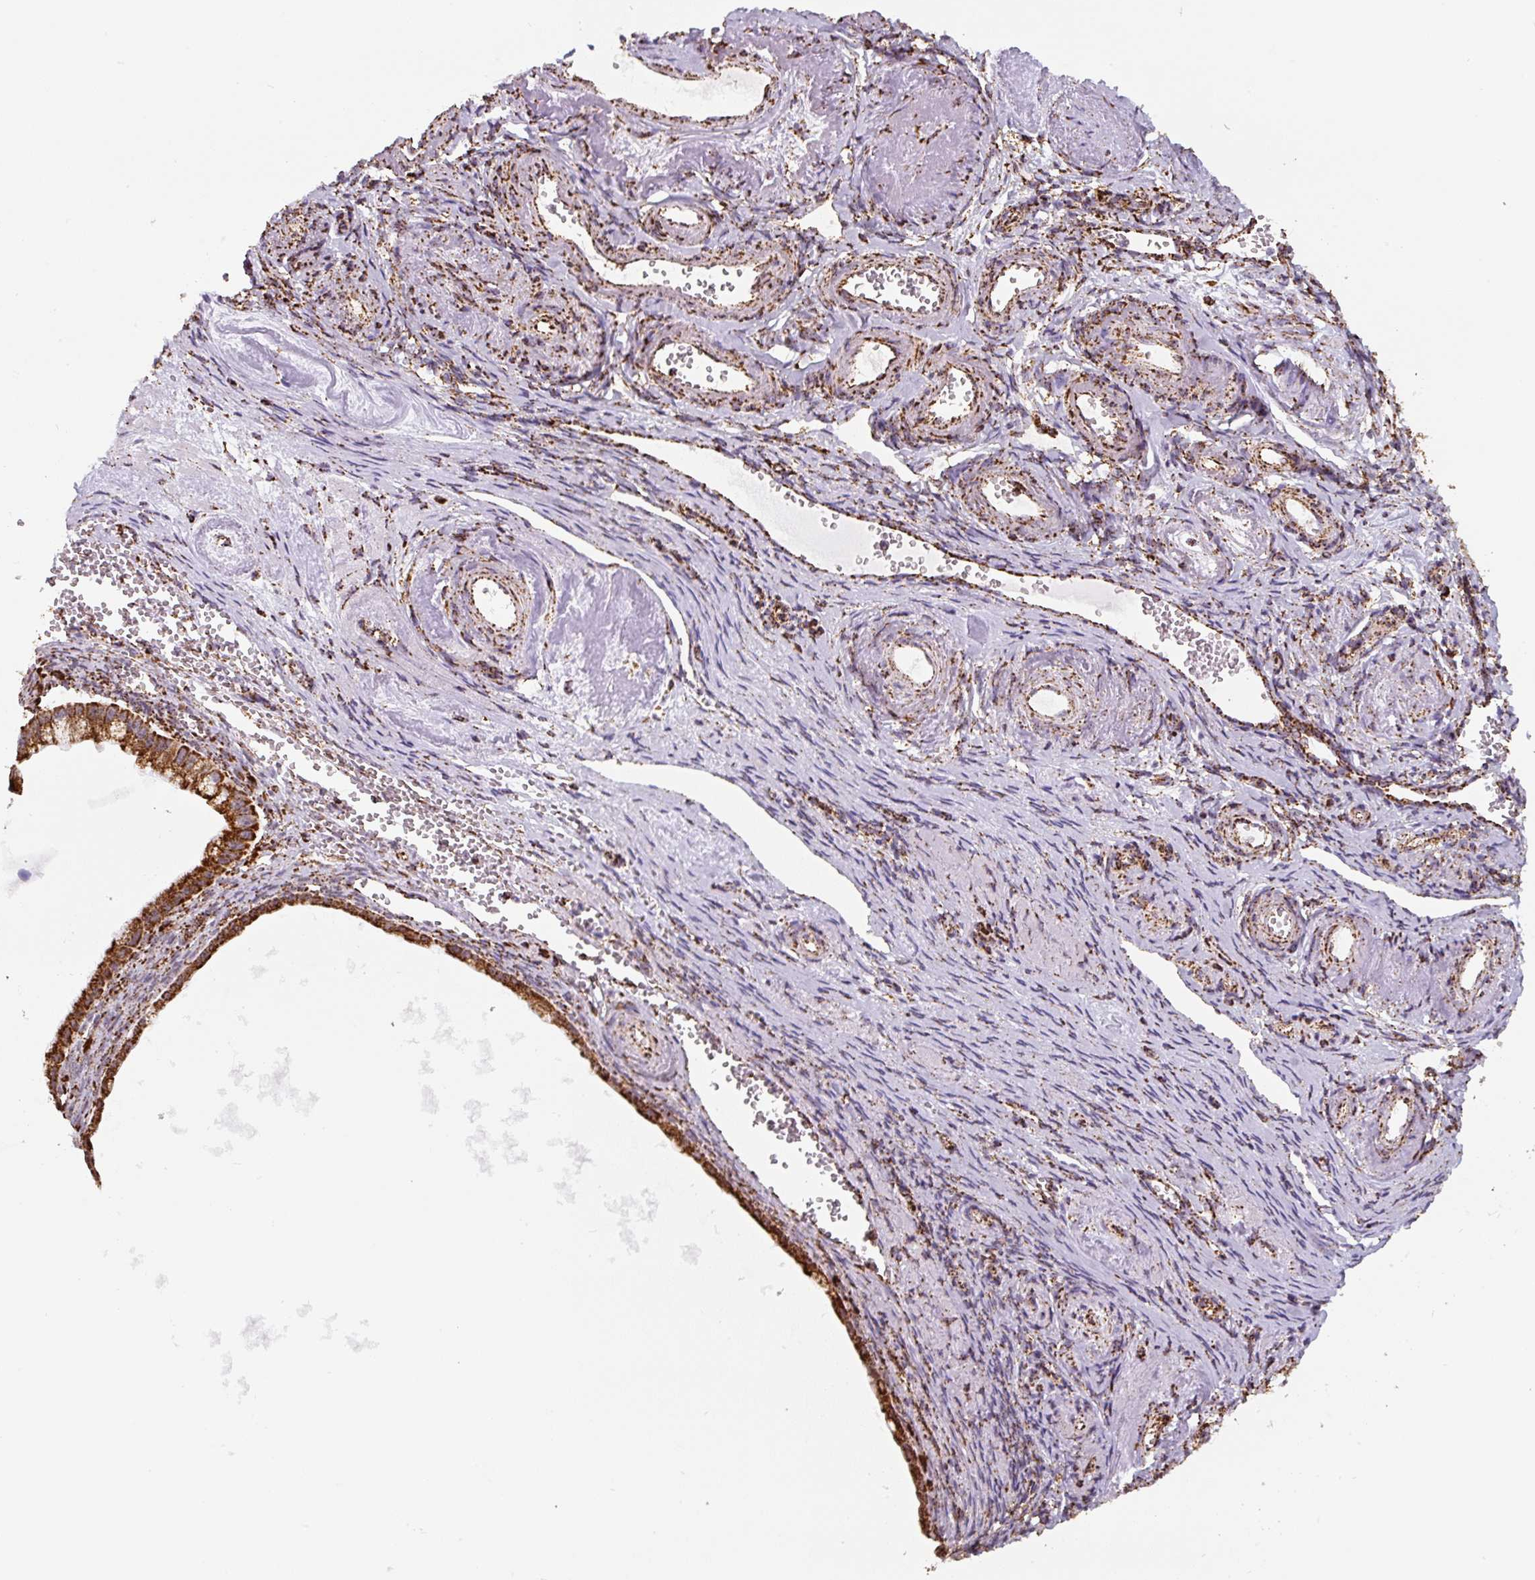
{"staining": {"intensity": "strong", "quantity": ">75%", "location": "cytoplasmic/membranous"}, "tissue": "ovarian cancer", "cell_type": "Tumor cells", "image_type": "cancer", "snomed": [{"axis": "morphology", "description": "Cystadenocarcinoma, mucinous, NOS"}, {"axis": "topography", "description": "Ovary"}], "caption": "Human ovarian mucinous cystadenocarcinoma stained for a protein (brown) demonstrates strong cytoplasmic/membranous positive positivity in approximately >75% of tumor cells.", "gene": "ATP5F1A", "patient": {"sex": "female", "age": 59}}